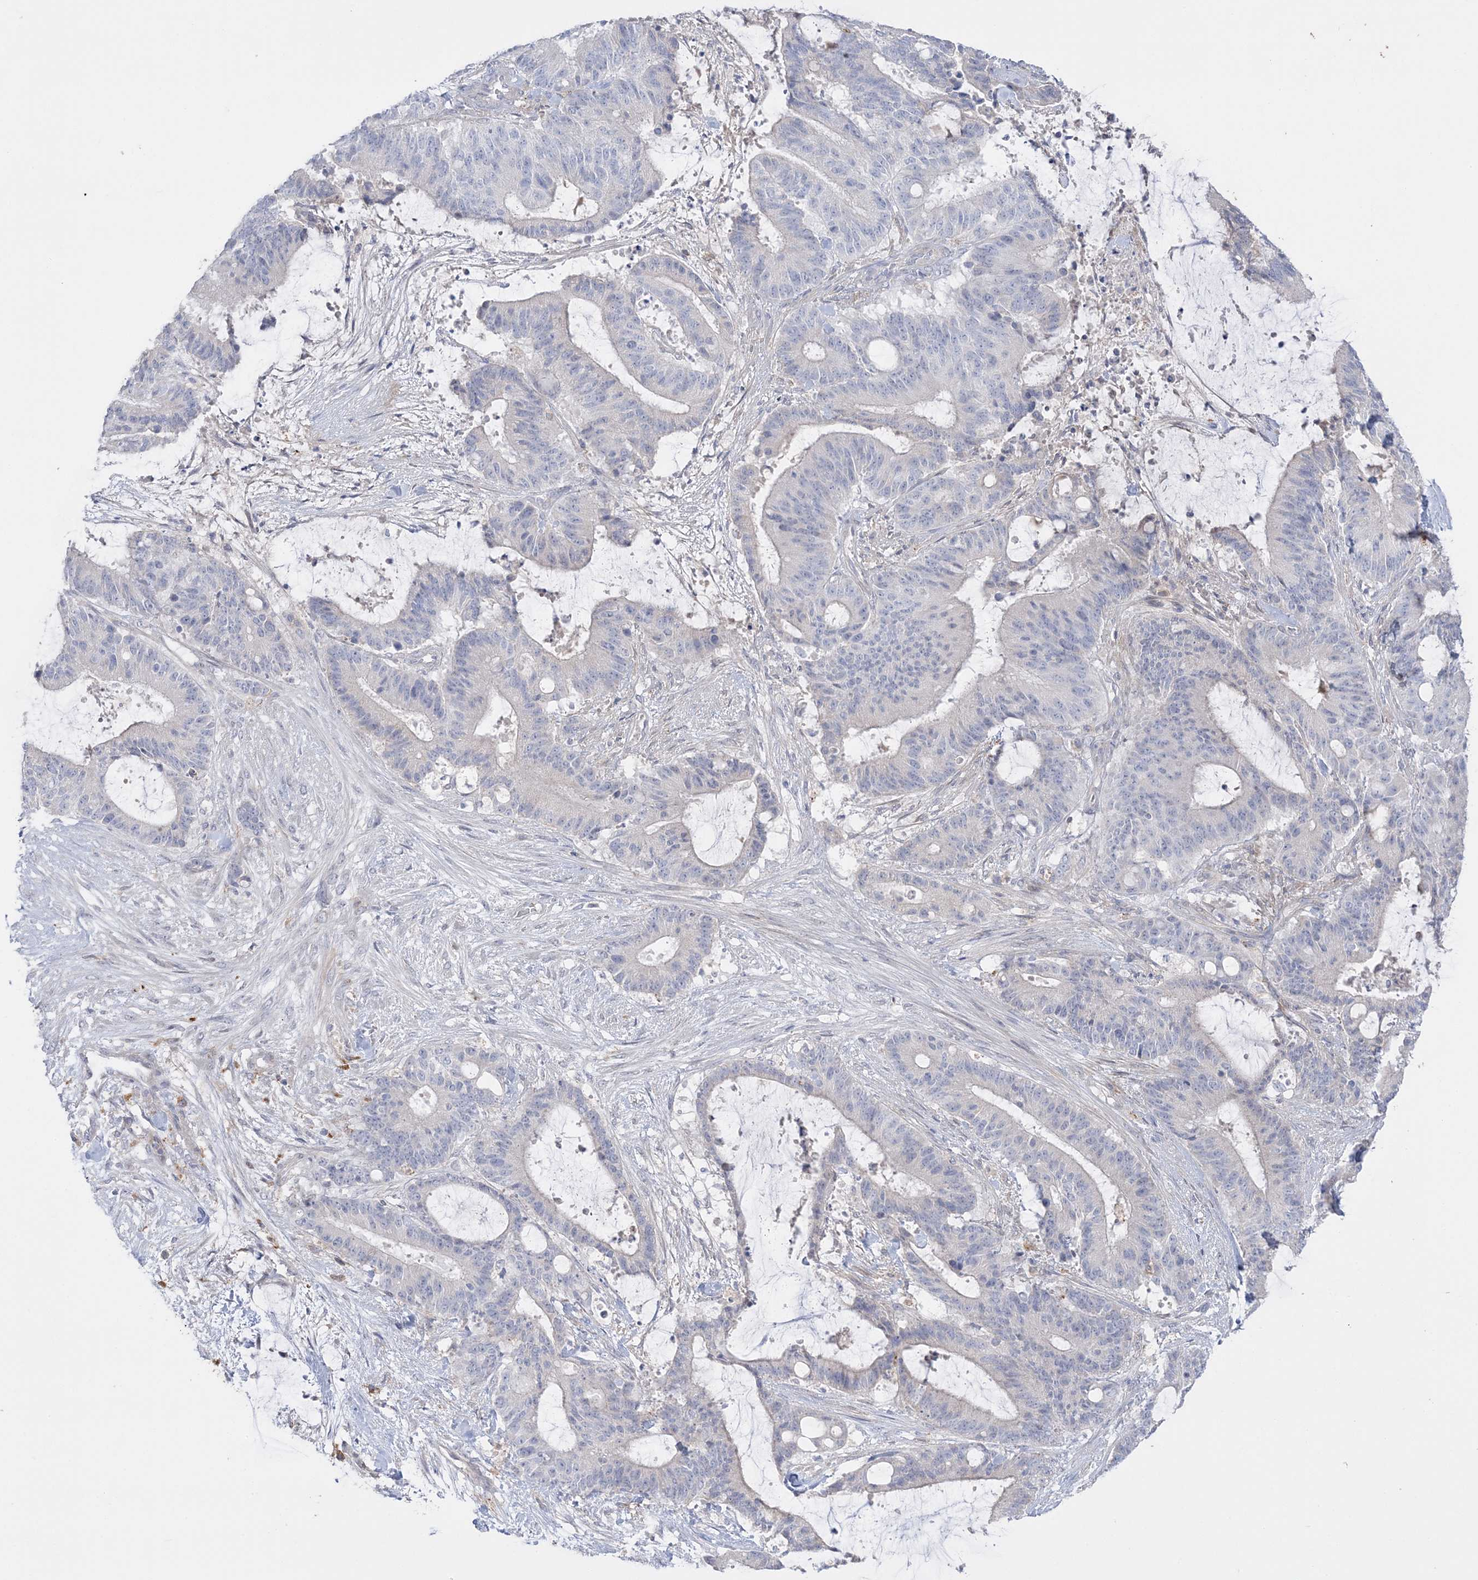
{"staining": {"intensity": "negative", "quantity": "none", "location": "none"}, "tissue": "liver cancer", "cell_type": "Tumor cells", "image_type": "cancer", "snomed": [{"axis": "morphology", "description": "Normal tissue, NOS"}, {"axis": "morphology", "description": "Cholangiocarcinoma"}, {"axis": "topography", "description": "Liver"}, {"axis": "topography", "description": "Peripheral nerve tissue"}], "caption": "Immunohistochemistry (IHC) image of human liver cancer stained for a protein (brown), which displays no expression in tumor cells.", "gene": "HAAO", "patient": {"sex": "female", "age": 73}}